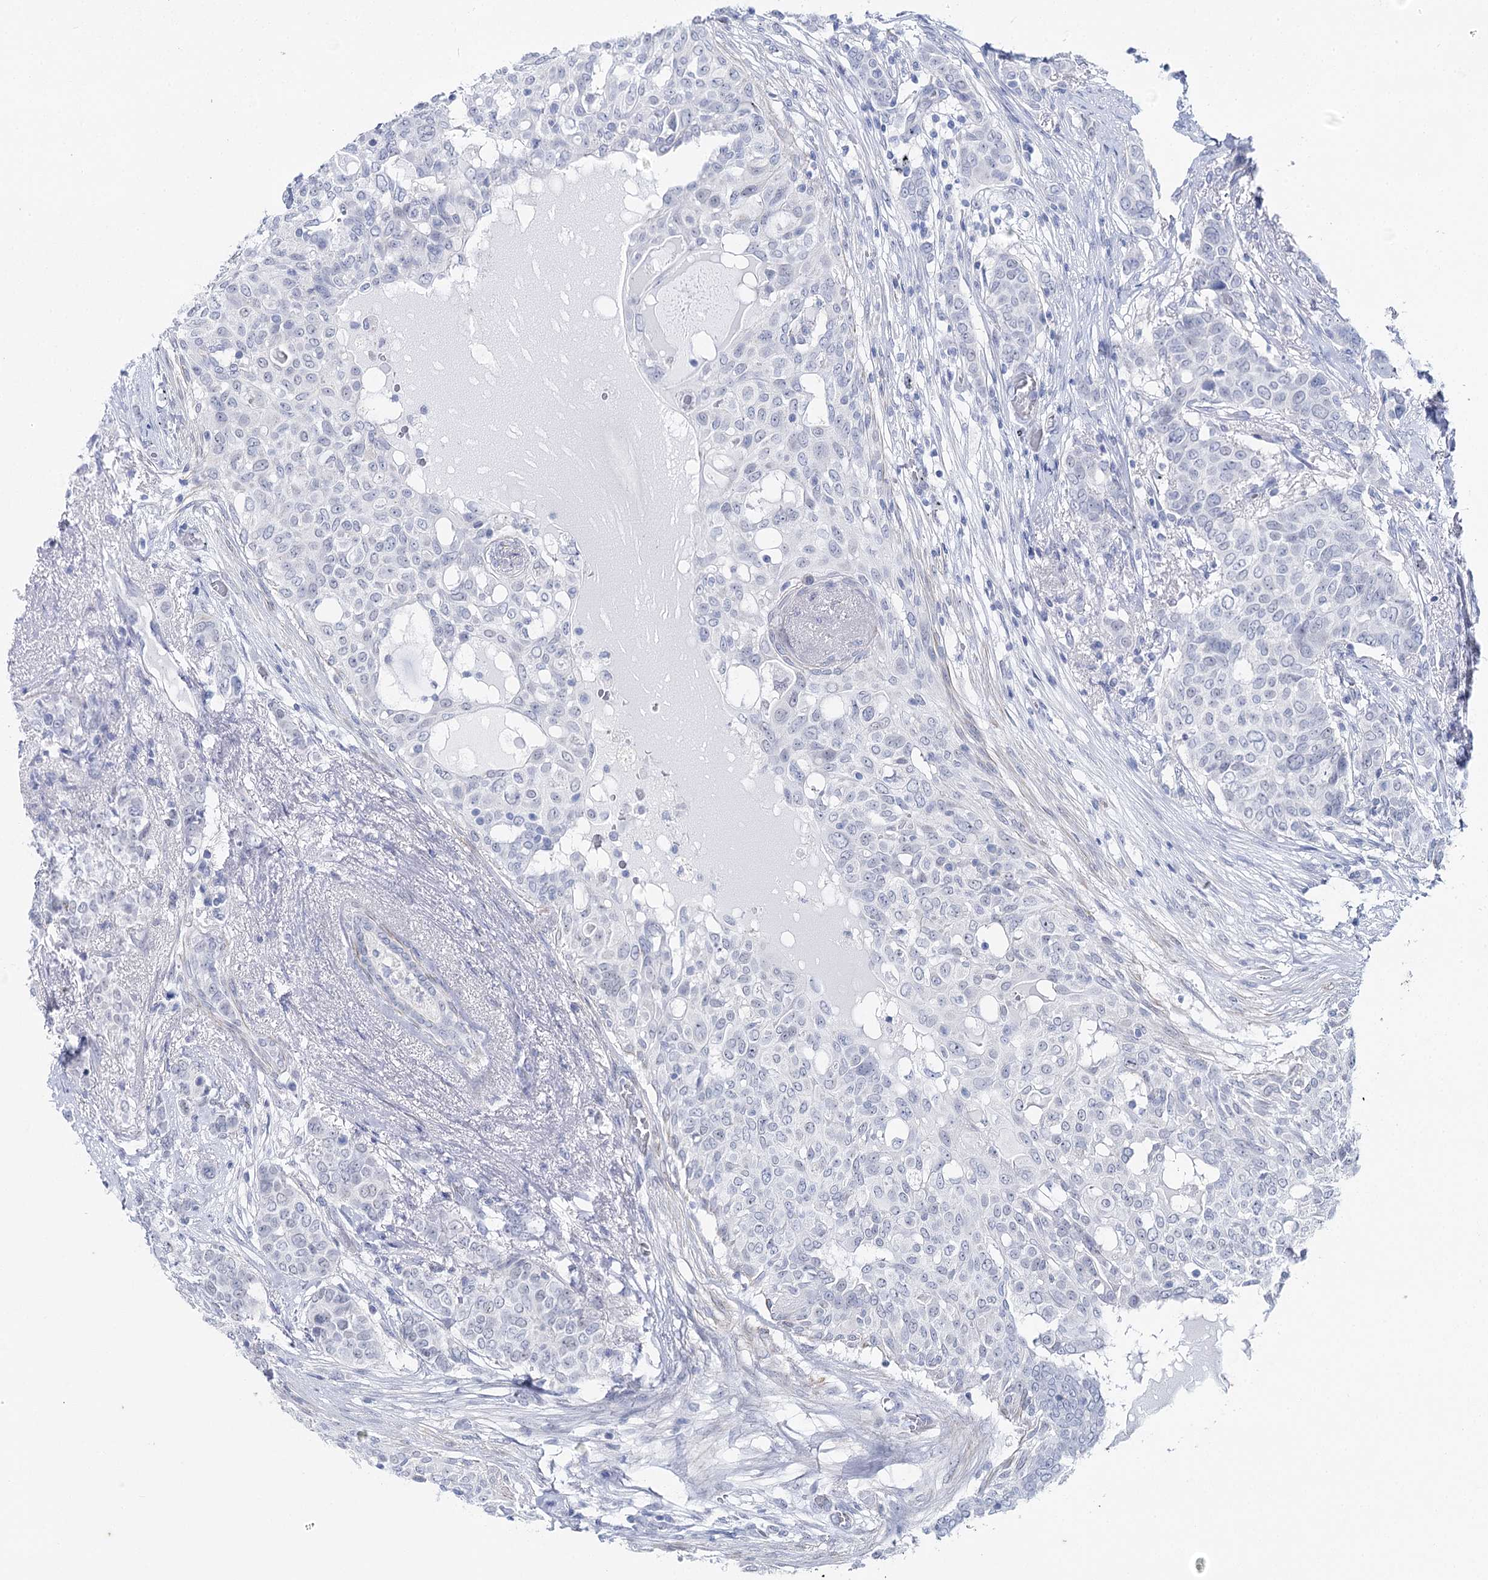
{"staining": {"intensity": "negative", "quantity": "none", "location": "none"}, "tissue": "breast cancer", "cell_type": "Tumor cells", "image_type": "cancer", "snomed": [{"axis": "morphology", "description": "Lobular carcinoma"}, {"axis": "topography", "description": "Breast"}], "caption": "A photomicrograph of lobular carcinoma (breast) stained for a protein displays no brown staining in tumor cells. (DAB (3,3'-diaminobenzidine) immunohistochemistry (IHC) with hematoxylin counter stain).", "gene": "AGXT2", "patient": {"sex": "female", "age": 51}}